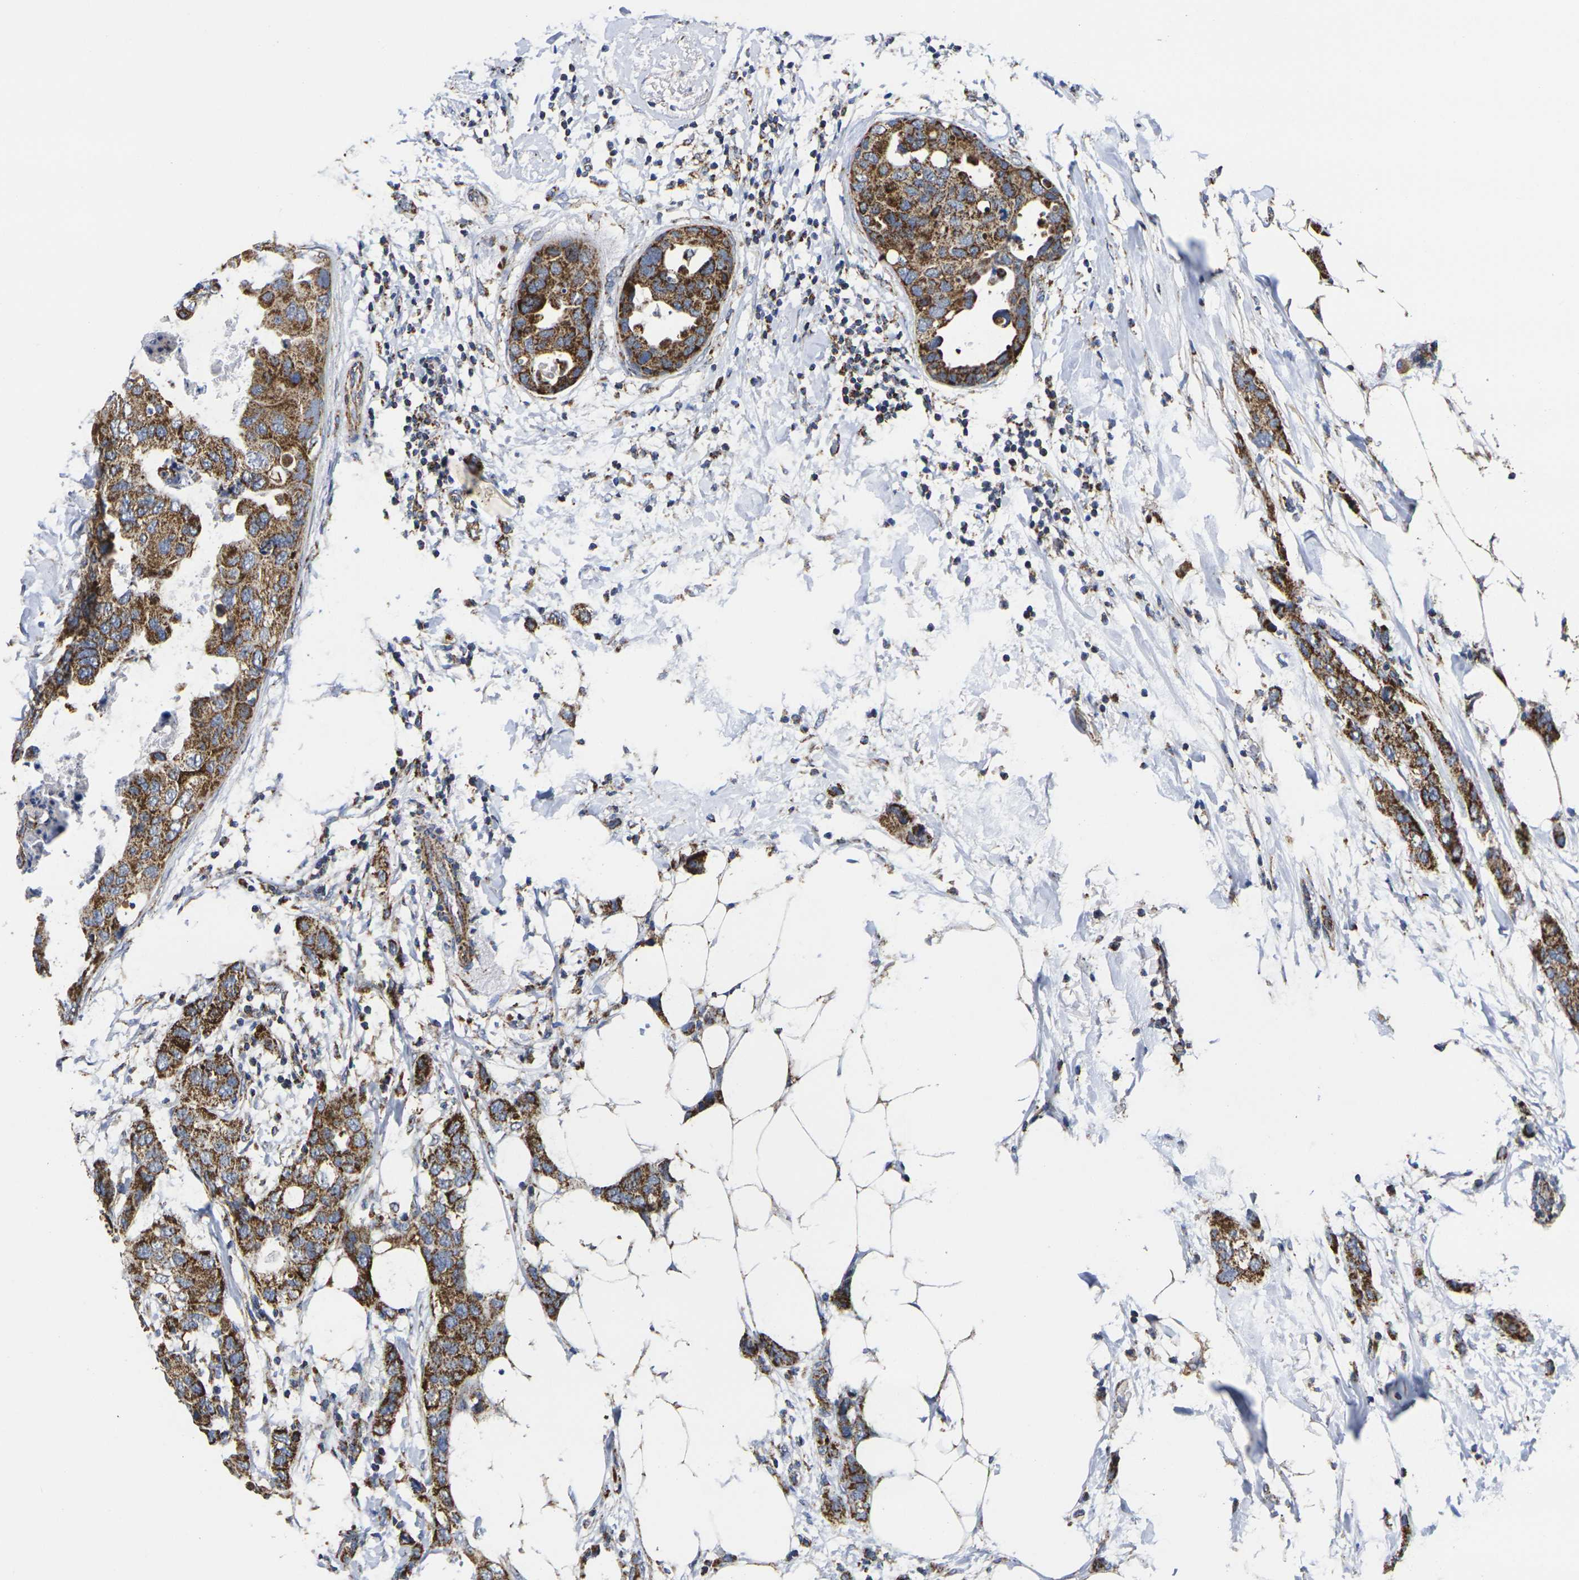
{"staining": {"intensity": "strong", "quantity": ">75%", "location": "cytoplasmic/membranous"}, "tissue": "breast cancer", "cell_type": "Tumor cells", "image_type": "cancer", "snomed": [{"axis": "morphology", "description": "Duct carcinoma"}, {"axis": "topography", "description": "Breast"}], "caption": "Protein expression analysis of human infiltrating ductal carcinoma (breast) reveals strong cytoplasmic/membranous positivity in approximately >75% of tumor cells.", "gene": "P2RY11", "patient": {"sex": "female", "age": 50}}